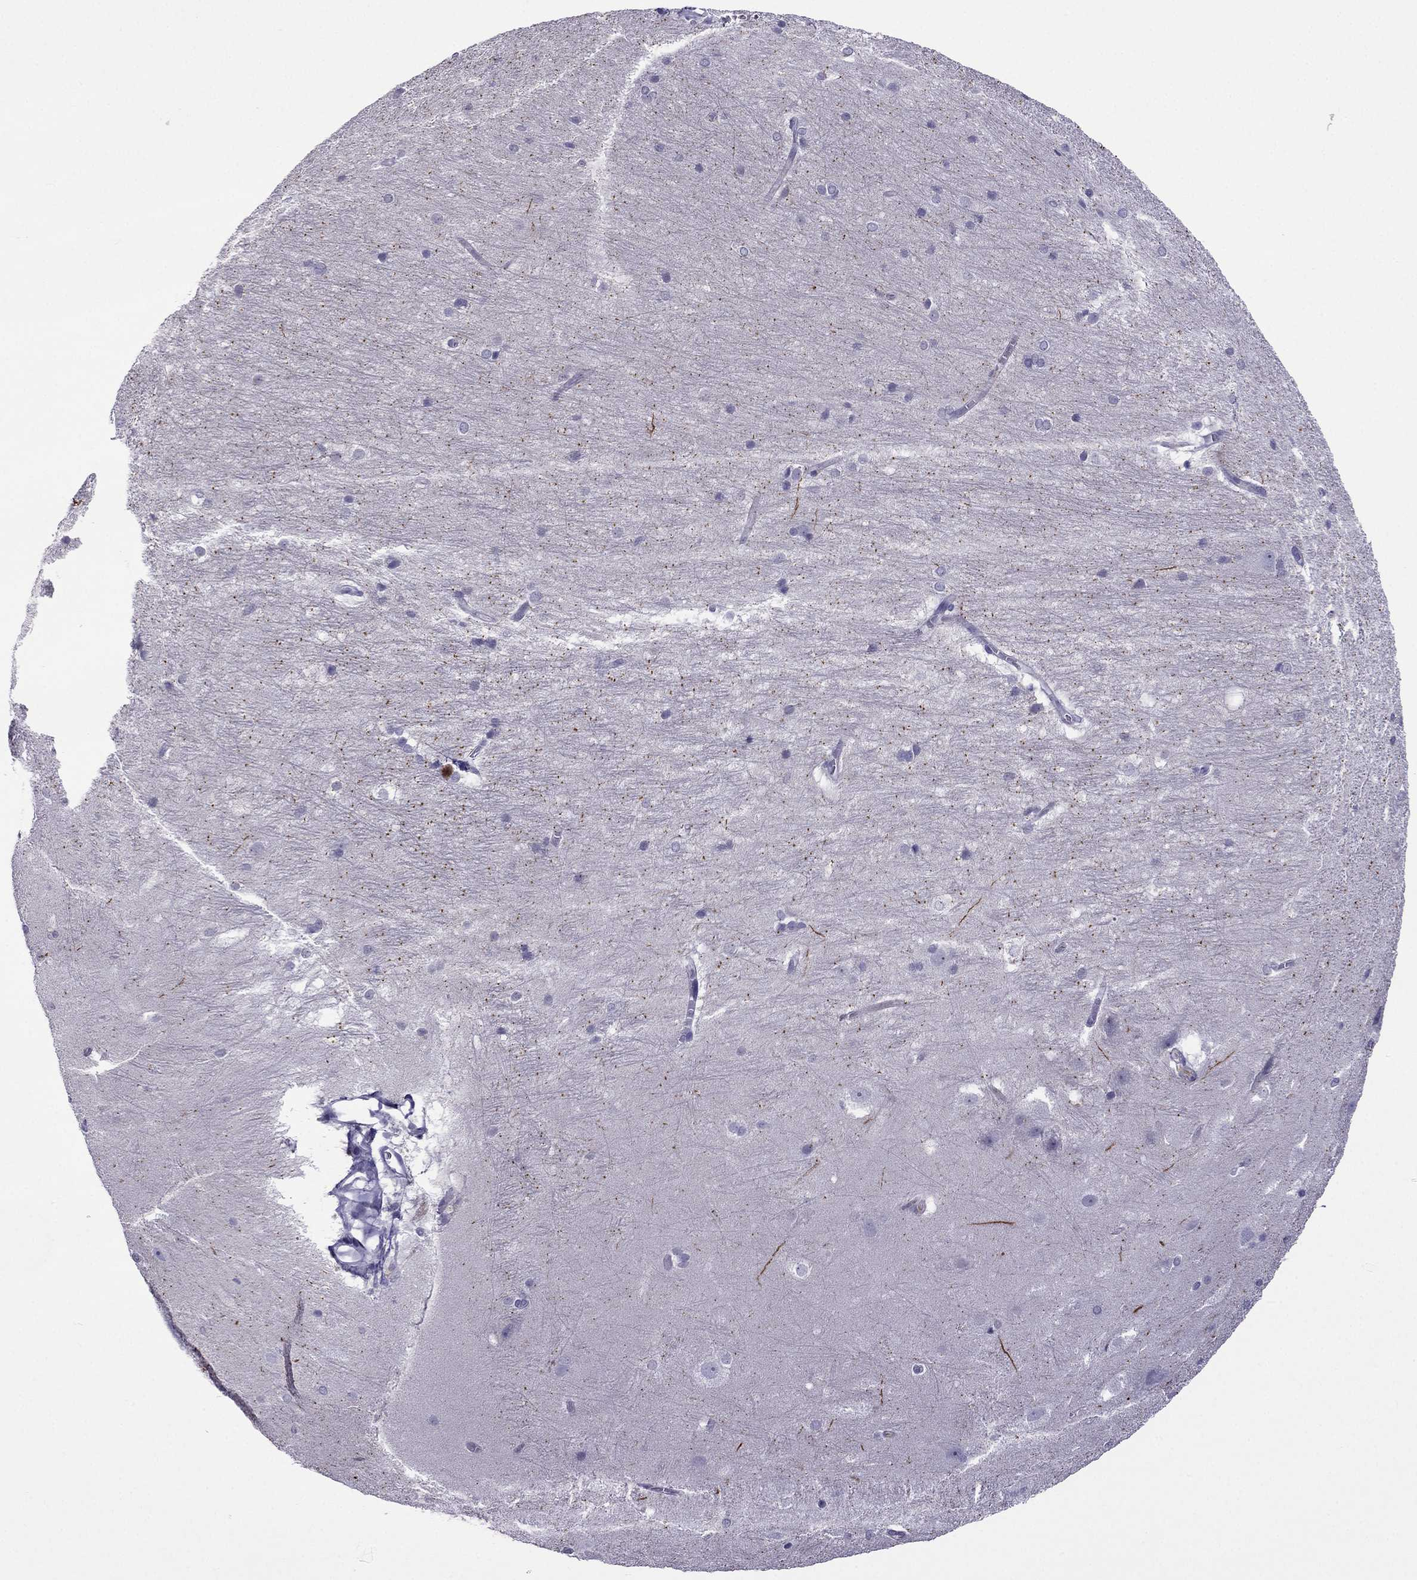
{"staining": {"intensity": "negative", "quantity": "none", "location": "none"}, "tissue": "hippocampus", "cell_type": "Glial cells", "image_type": "normal", "snomed": [{"axis": "morphology", "description": "Normal tissue, NOS"}, {"axis": "topography", "description": "Cerebral cortex"}, {"axis": "topography", "description": "Hippocampus"}], "caption": "The immunohistochemistry (IHC) histopathology image has no significant expression in glial cells of hippocampus. The staining is performed using DAB brown chromogen with nuclei counter-stained in using hematoxylin.", "gene": "SPTBN4", "patient": {"sex": "female", "age": 19}}